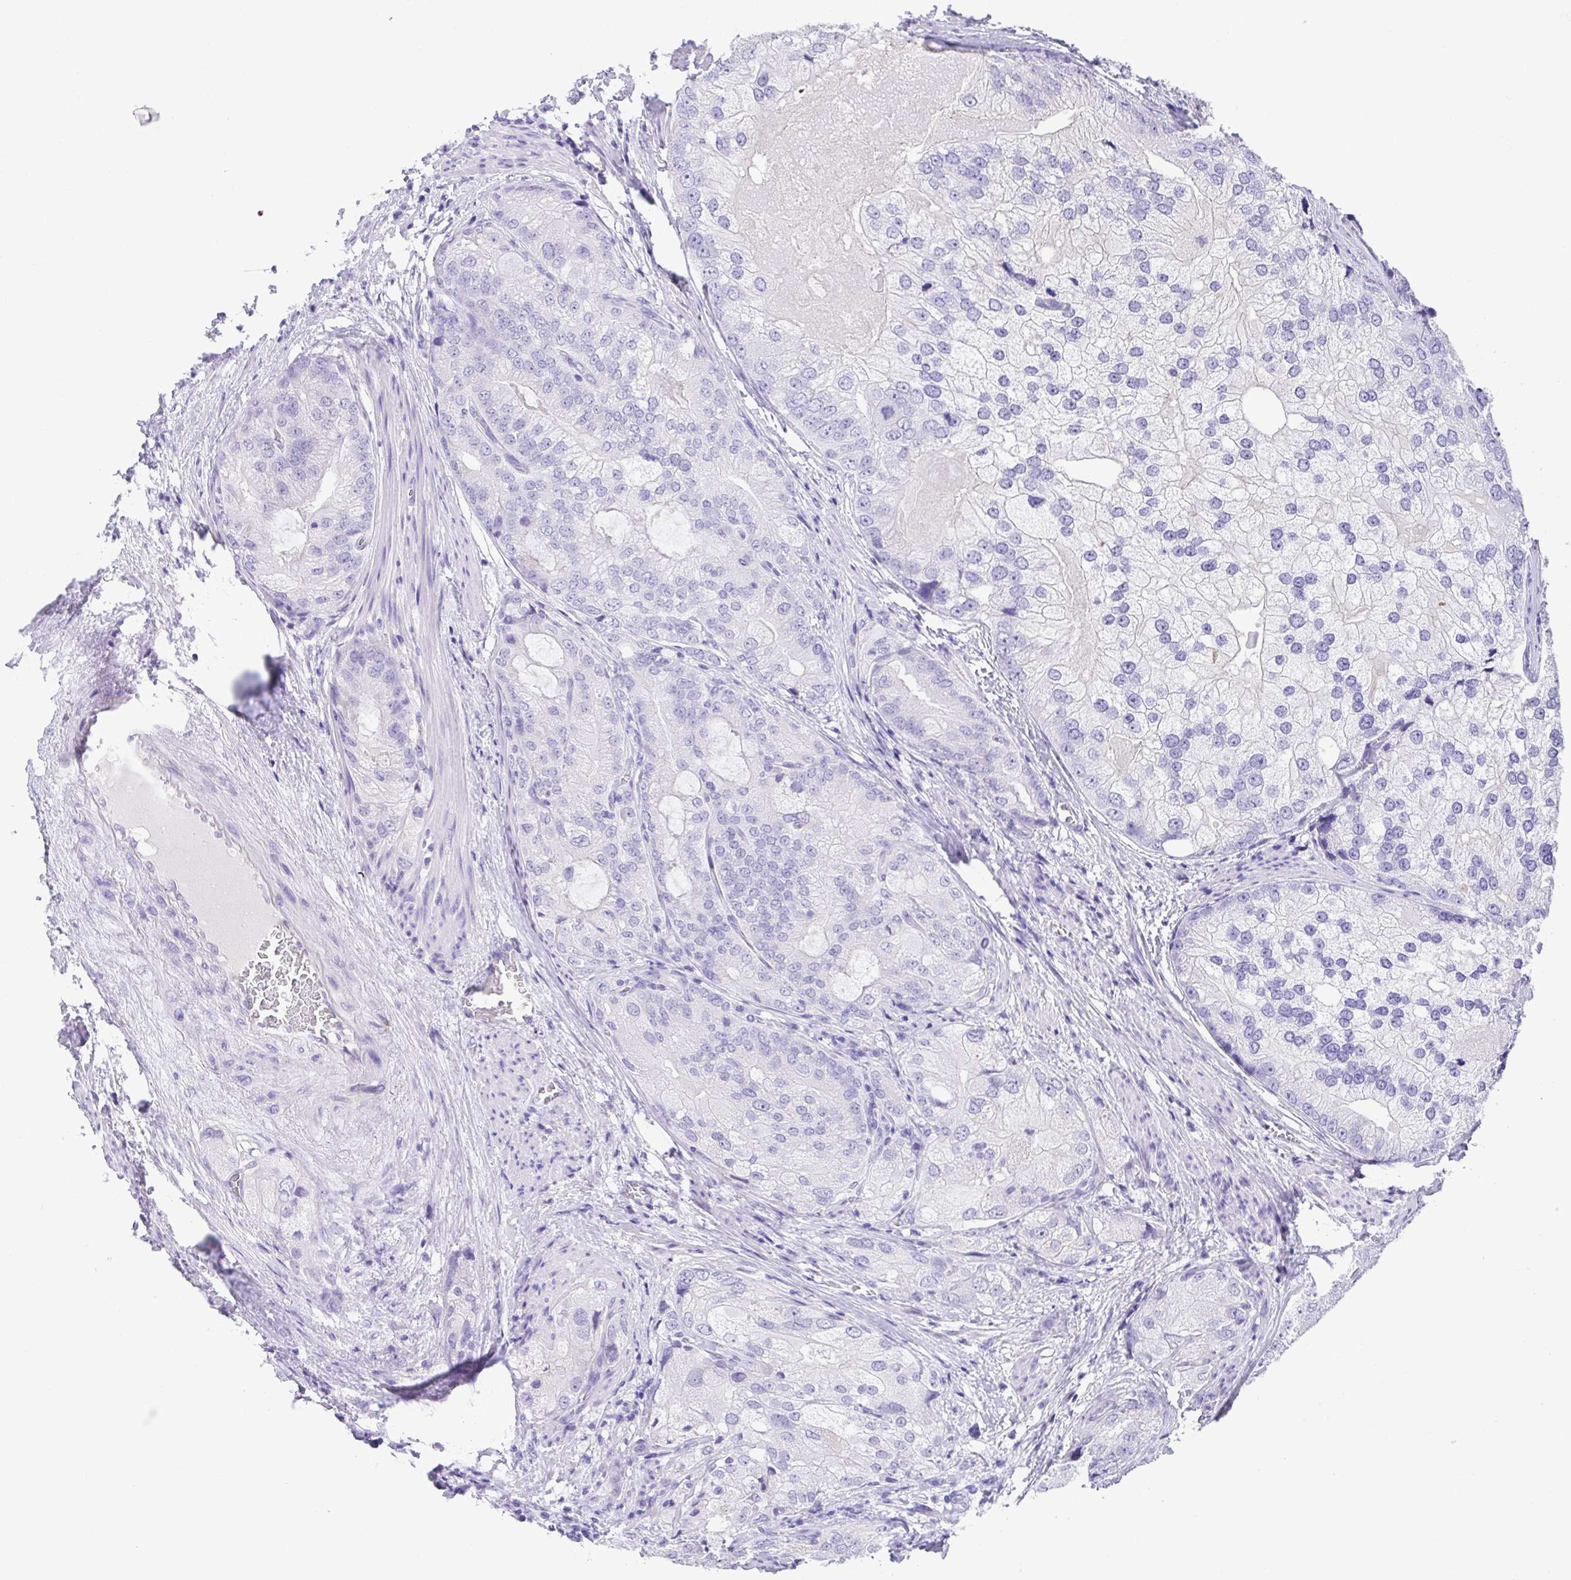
{"staining": {"intensity": "negative", "quantity": "none", "location": "none"}, "tissue": "prostate cancer", "cell_type": "Tumor cells", "image_type": "cancer", "snomed": [{"axis": "morphology", "description": "Adenocarcinoma, High grade"}, {"axis": "topography", "description": "Prostate"}], "caption": "Immunohistochemical staining of human prostate cancer exhibits no significant staining in tumor cells. (DAB (3,3'-diaminobenzidine) immunohistochemistry visualized using brightfield microscopy, high magnification).", "gene": "SPATA4", "patient": {"sex": "male", "age": 70}}